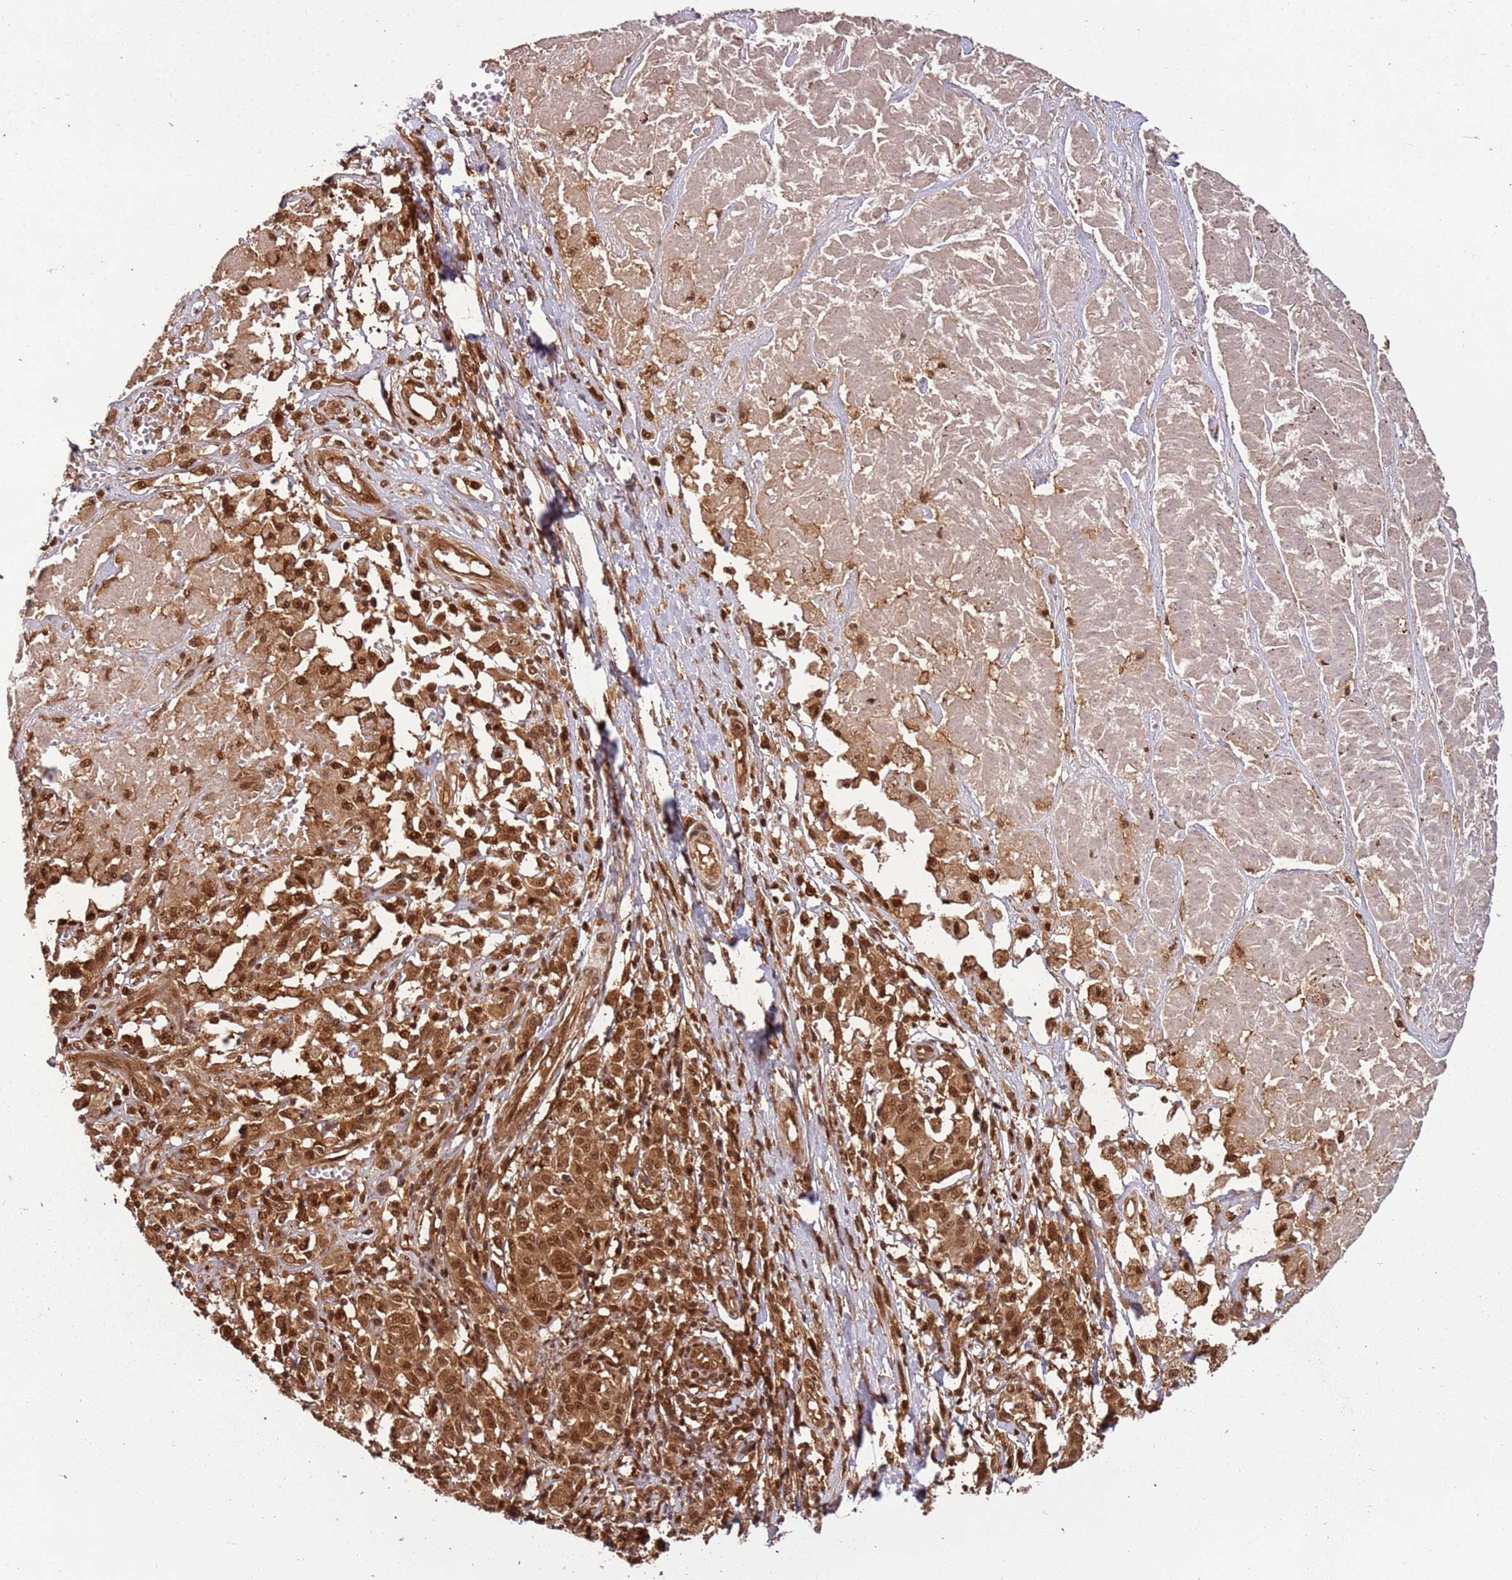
{"staining": {"intensity": "moderate", "quantity": ">75%", "location": "cytoplasmic/membranous,nuclear"}, "tissue": "melanoma", "cell_type": "Tumor cells", "image_type": "cancer", "snomed": [{"axis": "morphology", "description": "Malignant melanoma, NOS"}, {"axis": "topography", "description": "Skin"}], "caption": "Moderate cytoplasmic/membranous and nuclear positivity for a protein is identified in about >75% of tumor cells of melanoma using immunohistochemistry (IHC).", "gene": "PGLS", "patient": {"sex": "female", "age": 72}}